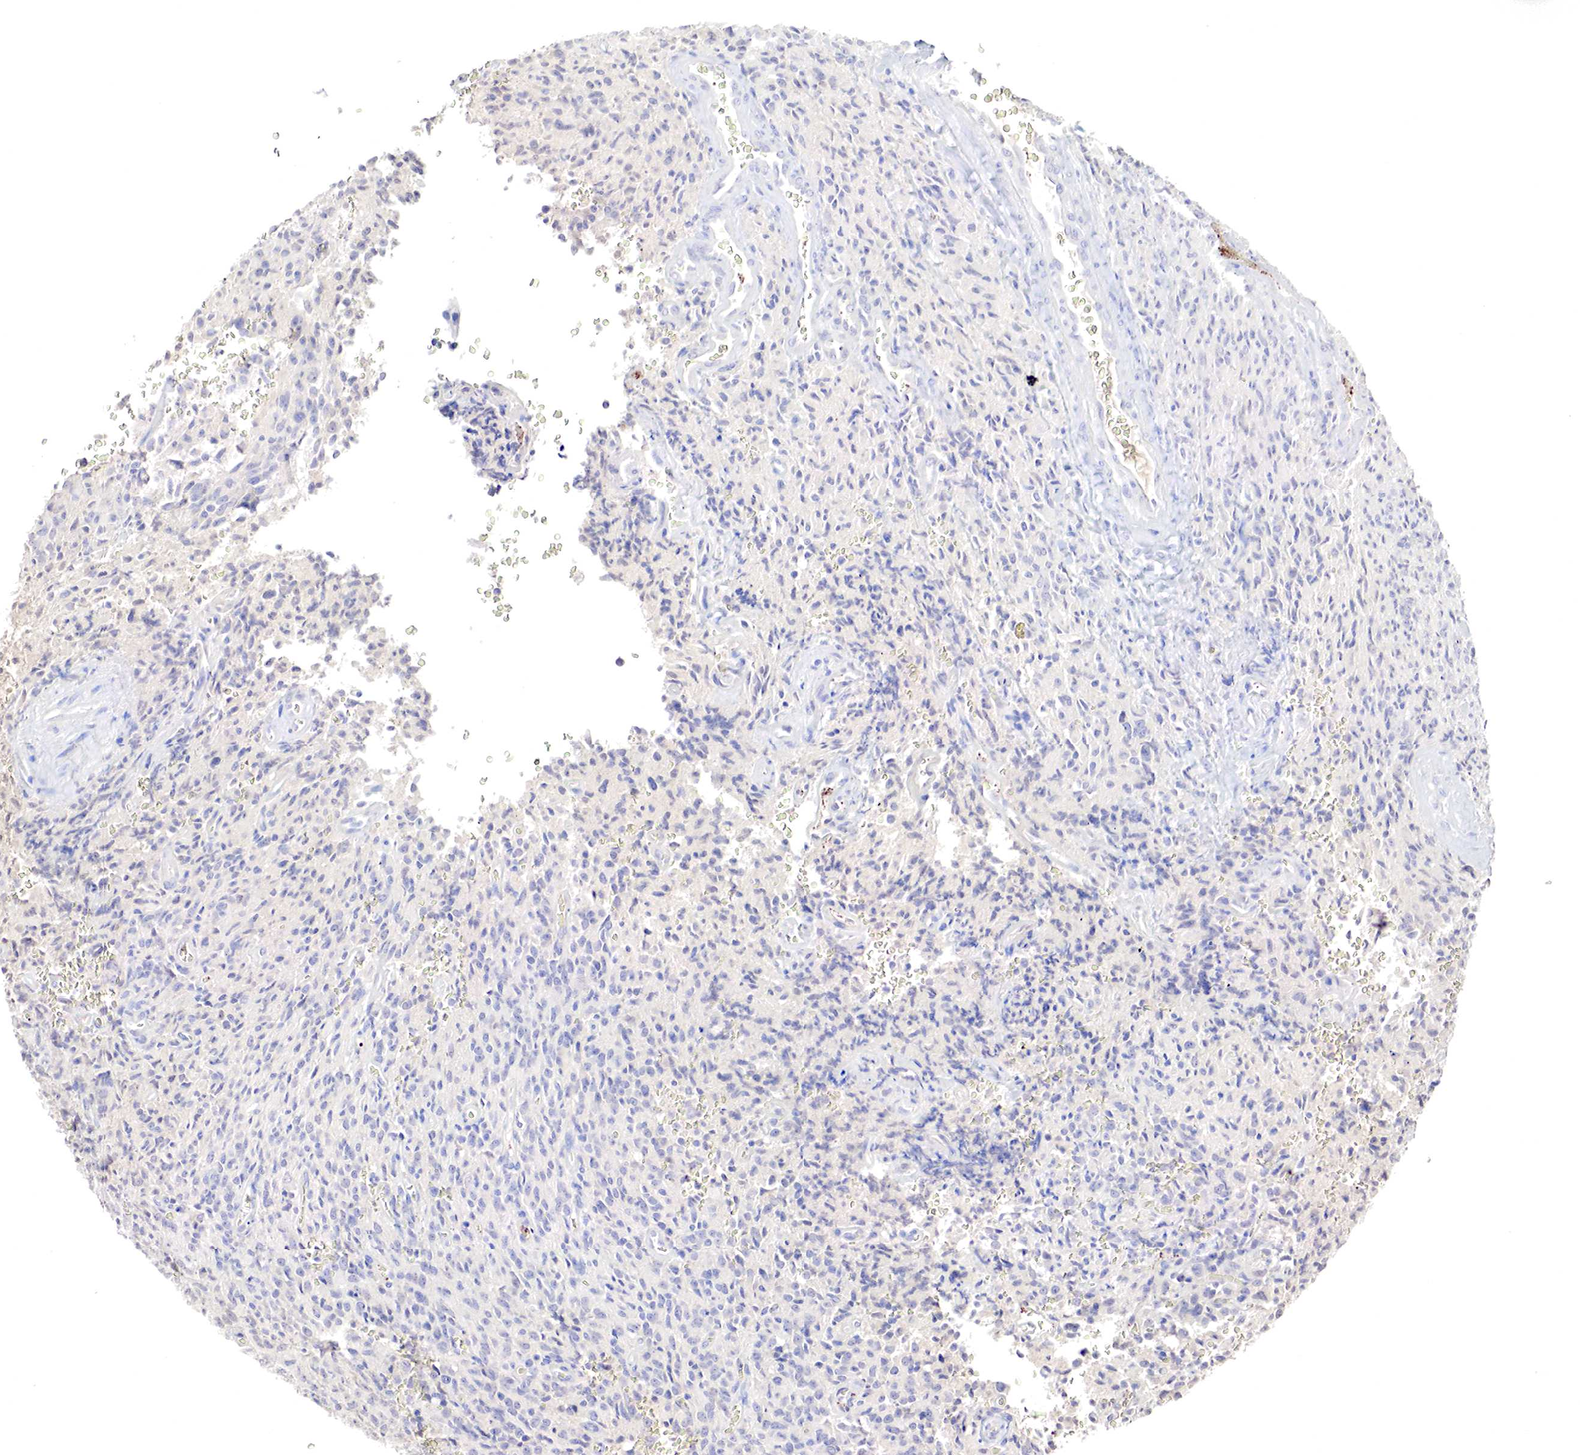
{"staining": {"intensity": "negative", "quantity": "none", "location": "none"}, "tissue": "glioma", "cell_type": "Tumor cells", "image_type": "cancer", "snomed": [{"axis": "morphology", "description": "Glioma, malignant, High grade"}, {"axis": "topography", "description": "Brain"}], "caption": "IHC micrograph of human glioma stained for a protein (brown), which displays no positivity in tumor cells.", "gene": "GATA1", "patient": {"sex": "male", "age": 56}}